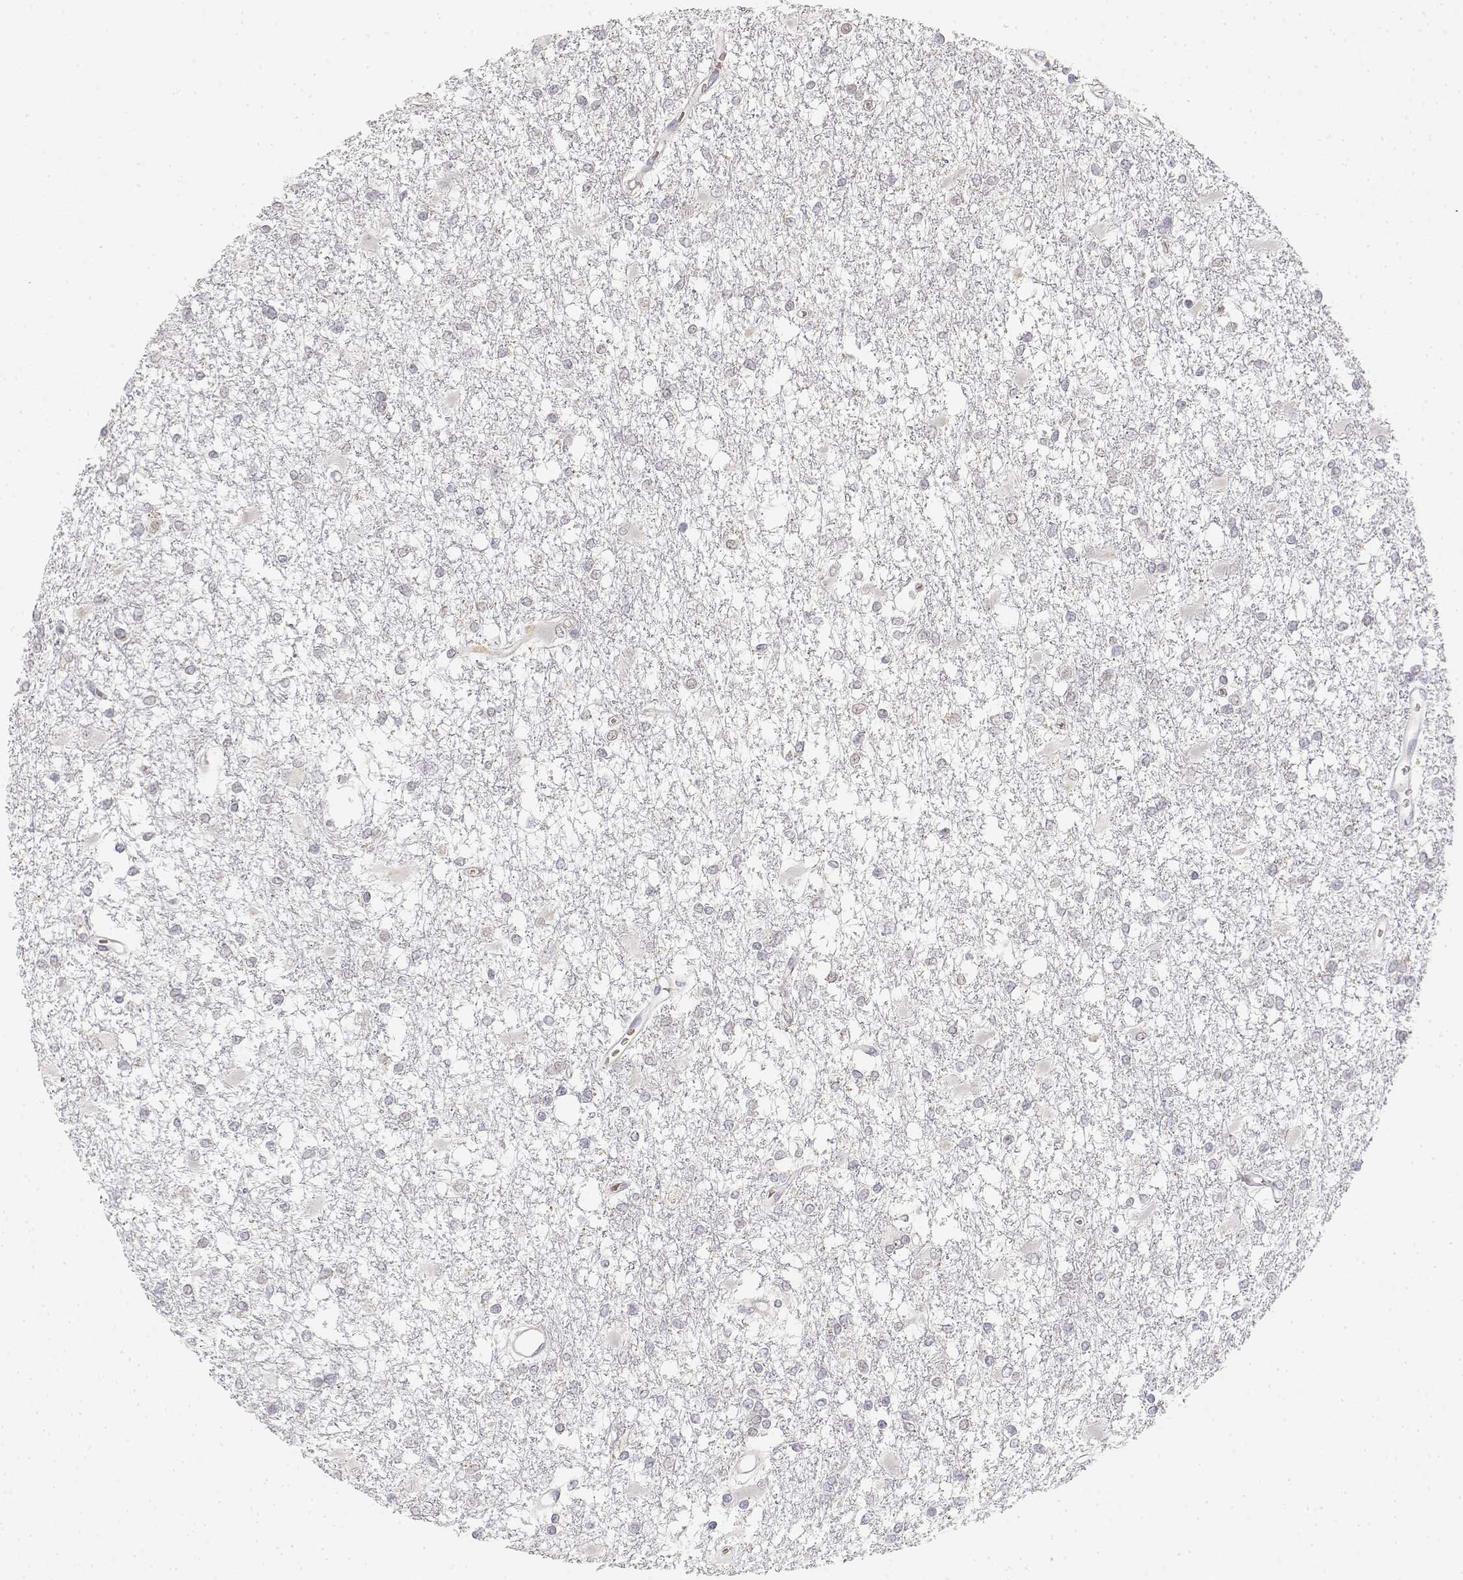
{"staining": {"intensity": "negative", "quantity": "none", "location": "none"}, "tissue": "glioma", "cell_type": "Tumor cells", "image_type": "cancer", "snomed": [{"axis": "morphology", "description": "Glioma, malignant, High grade"}, {"axis": "topography", "description": "Cerebral cortex"}], "caption": "Tumor cells show no significant staining in malignant high-grade glioma.", "gene": "GLIPR1L2", "patient": {"sex": "male", "age": 79}}